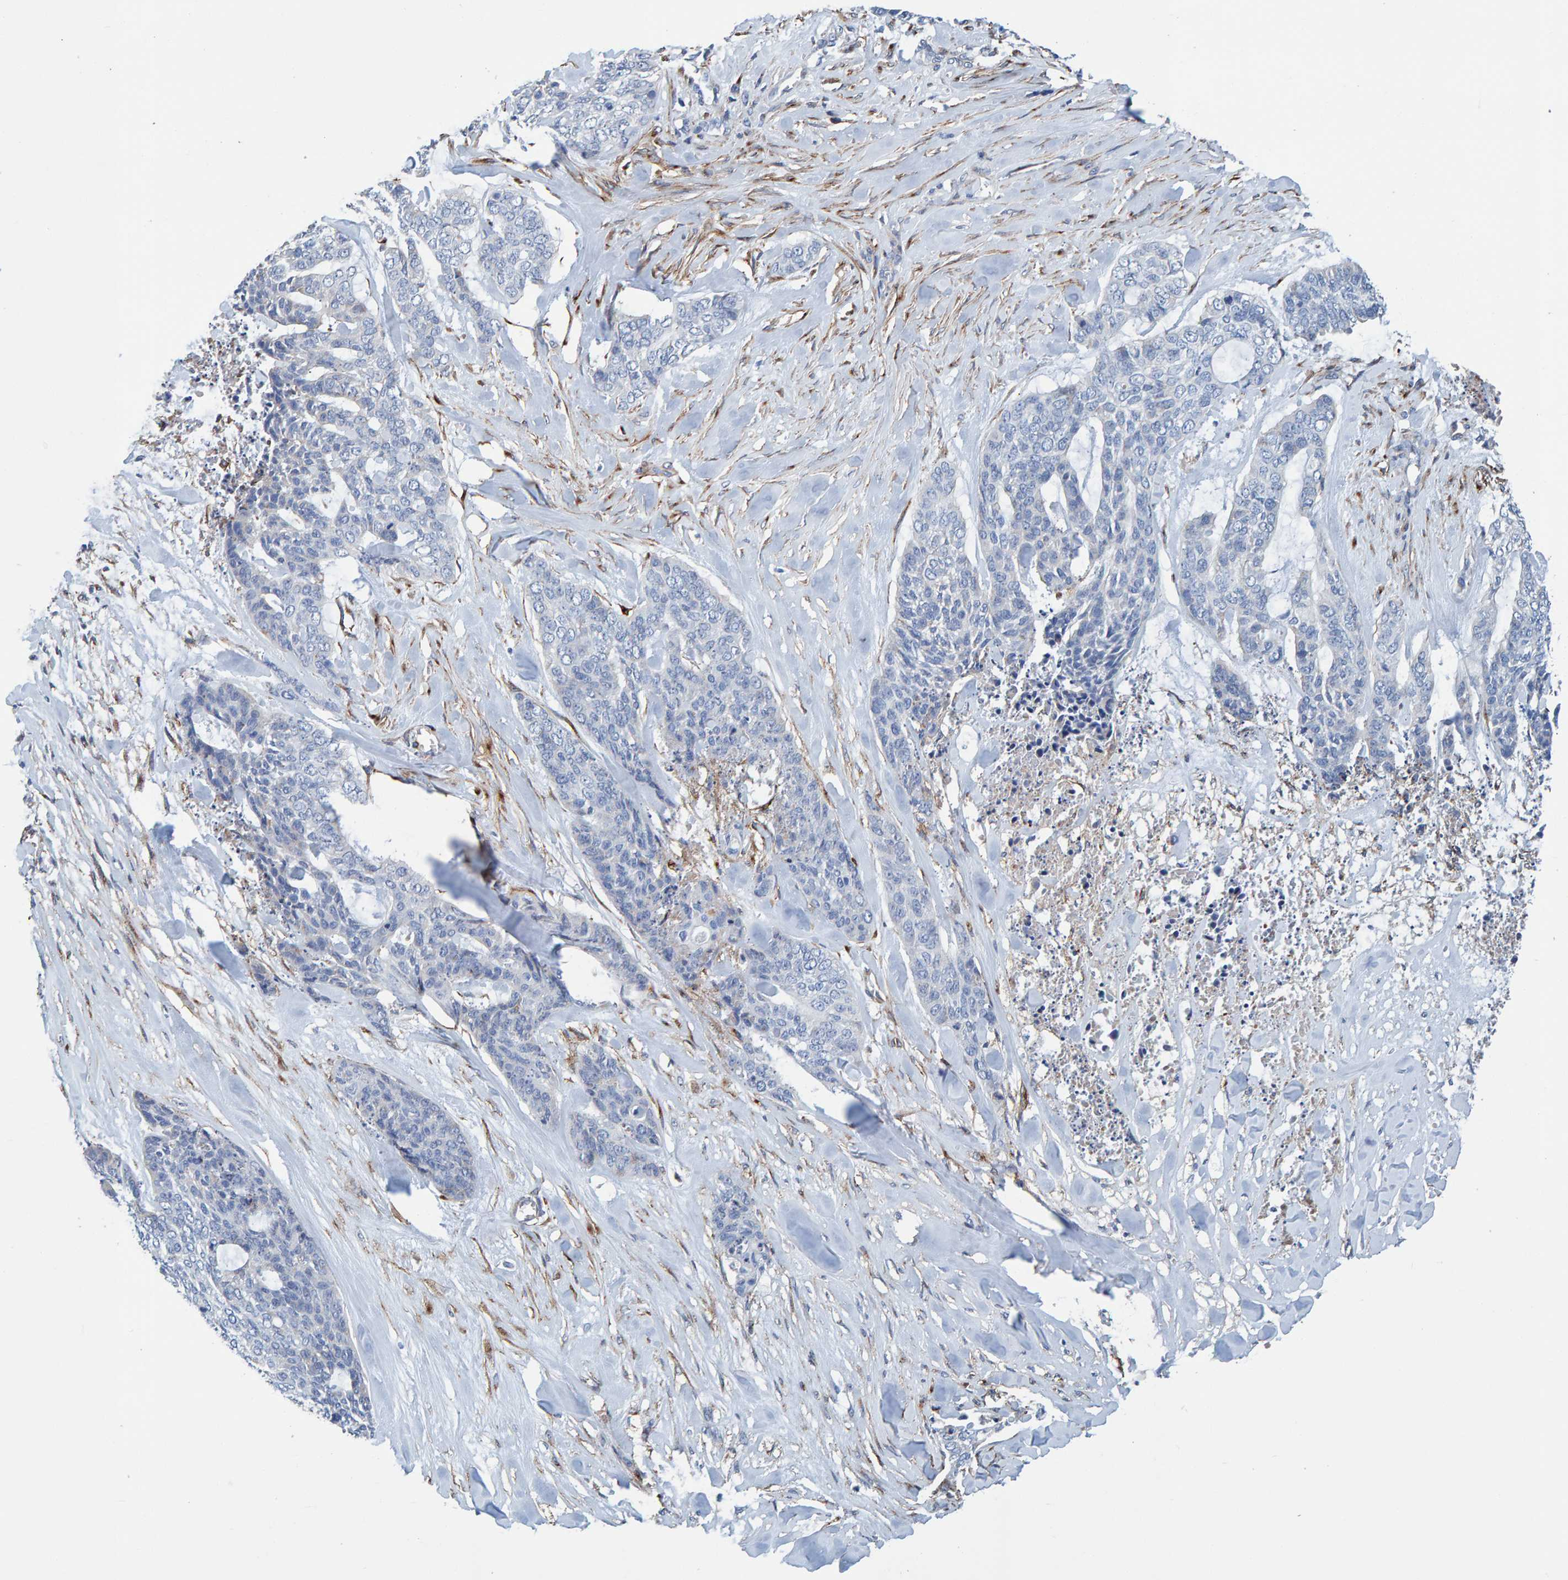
{"staining": {"intensity": "negative", "quantity": "none", "location": "none"}, "tissue": "skin cancer", "cell_type": "Tumor cells", "image_type": "cancer", "snomed": [{"axis": "morphology", "description": "Basal cell carcinoma"}, {"axis": "topography", "description": "Skin"}], "caption": "Skin cancer was stained to show a protein in brown. There is no significant staining in tumor cells.", "gene": "LRP1", "patient": {"sex": "female", "age": 64}}